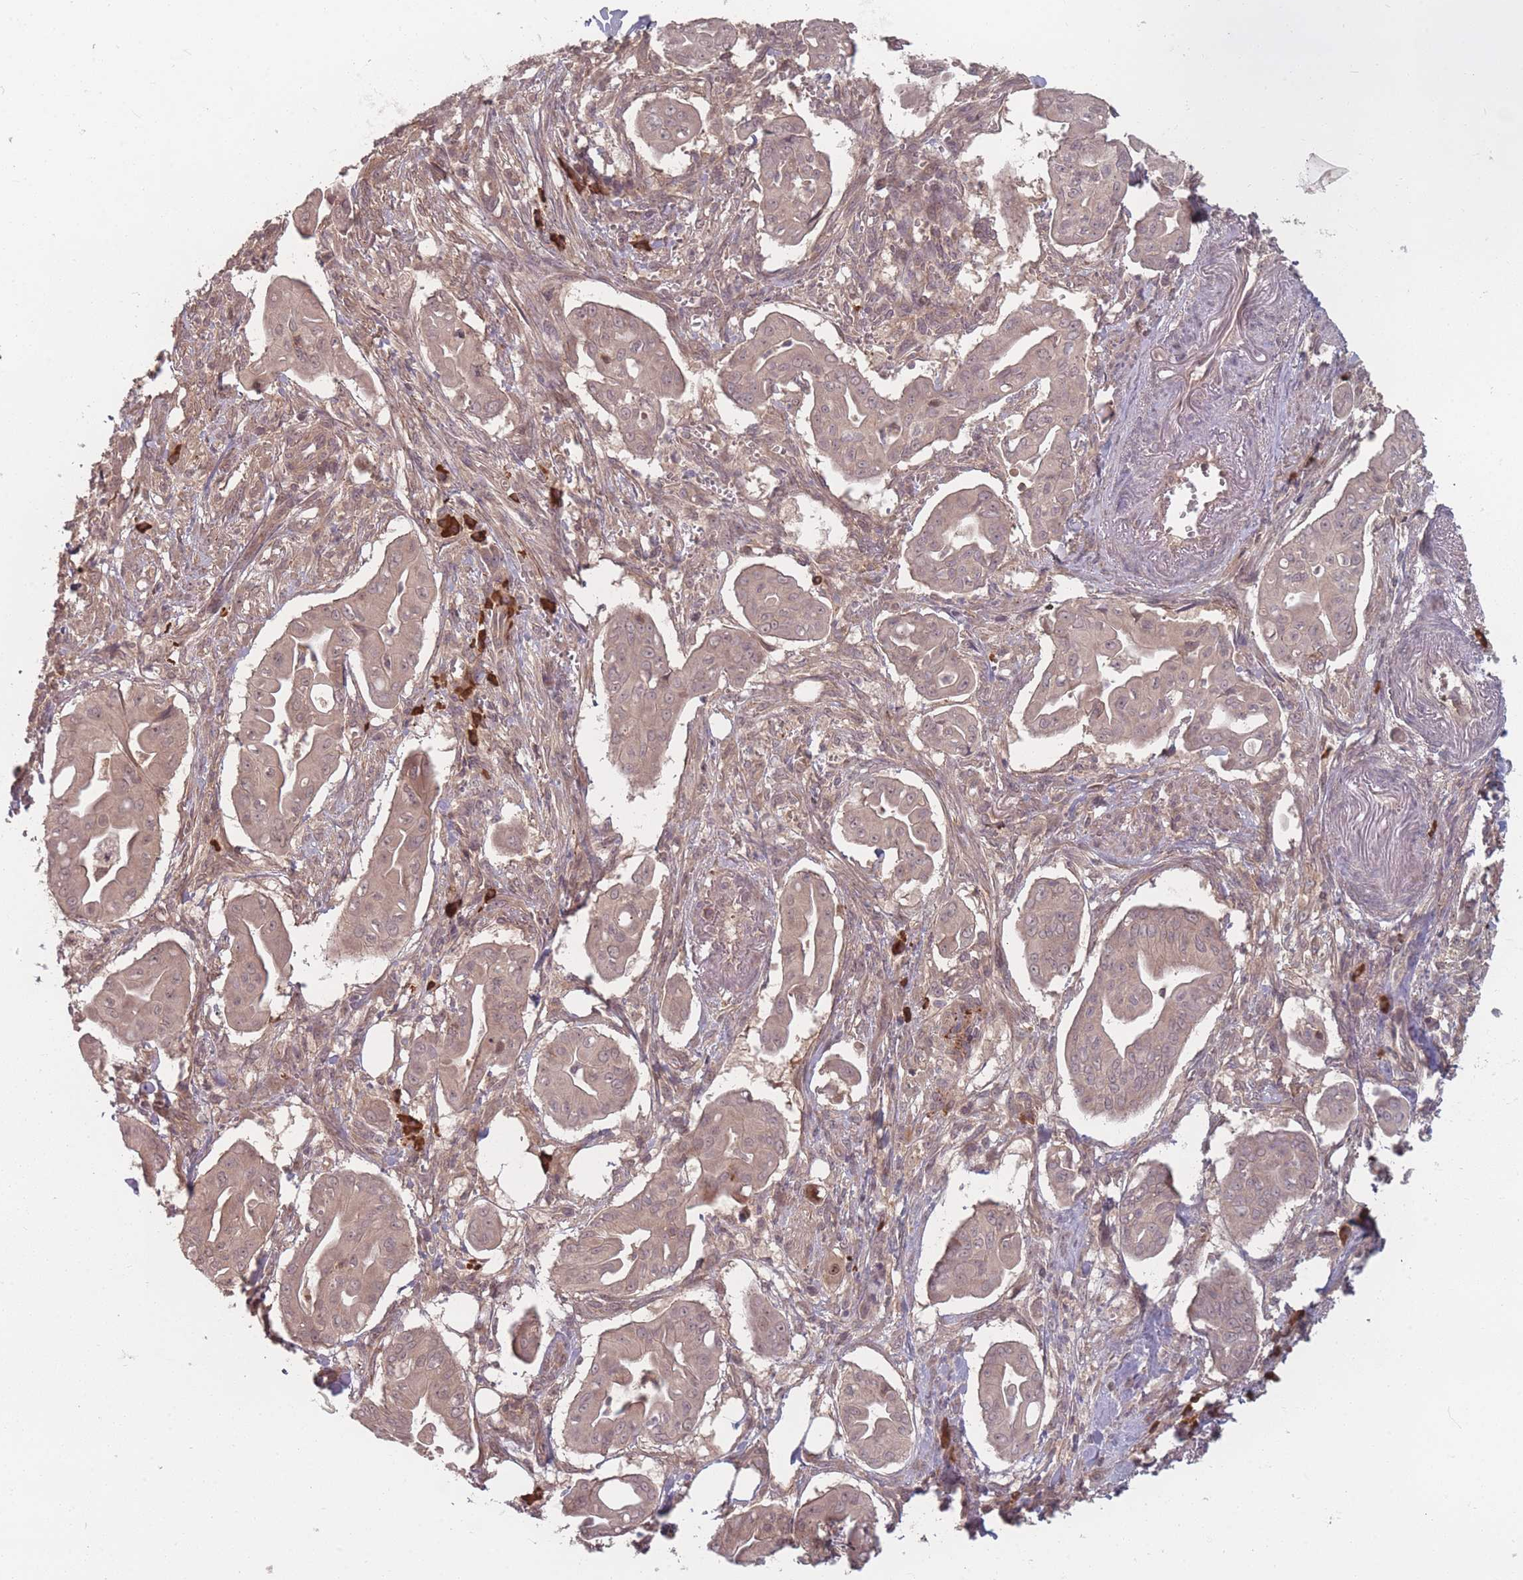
{"staining": {"intensity": "weak", "quantity": ">75%", "location": "cytoplasmic/membranous"}, "tissue": "pancreatic cancer", "cell_type": "Tumor cells", "image_type": "cancer", "snomed": [{"axis": "morphology", "description": "Adenocarcinoma, NOS"}, {"axis": "topography", "description": "Pancreas"}], "caption": "Pancreatic cancer (adenocarcinoma) stained with a protein marker displays weak staining in tumor cells.", "gene": "HAGH", "patient": {"sex": "male", "age": 71}}